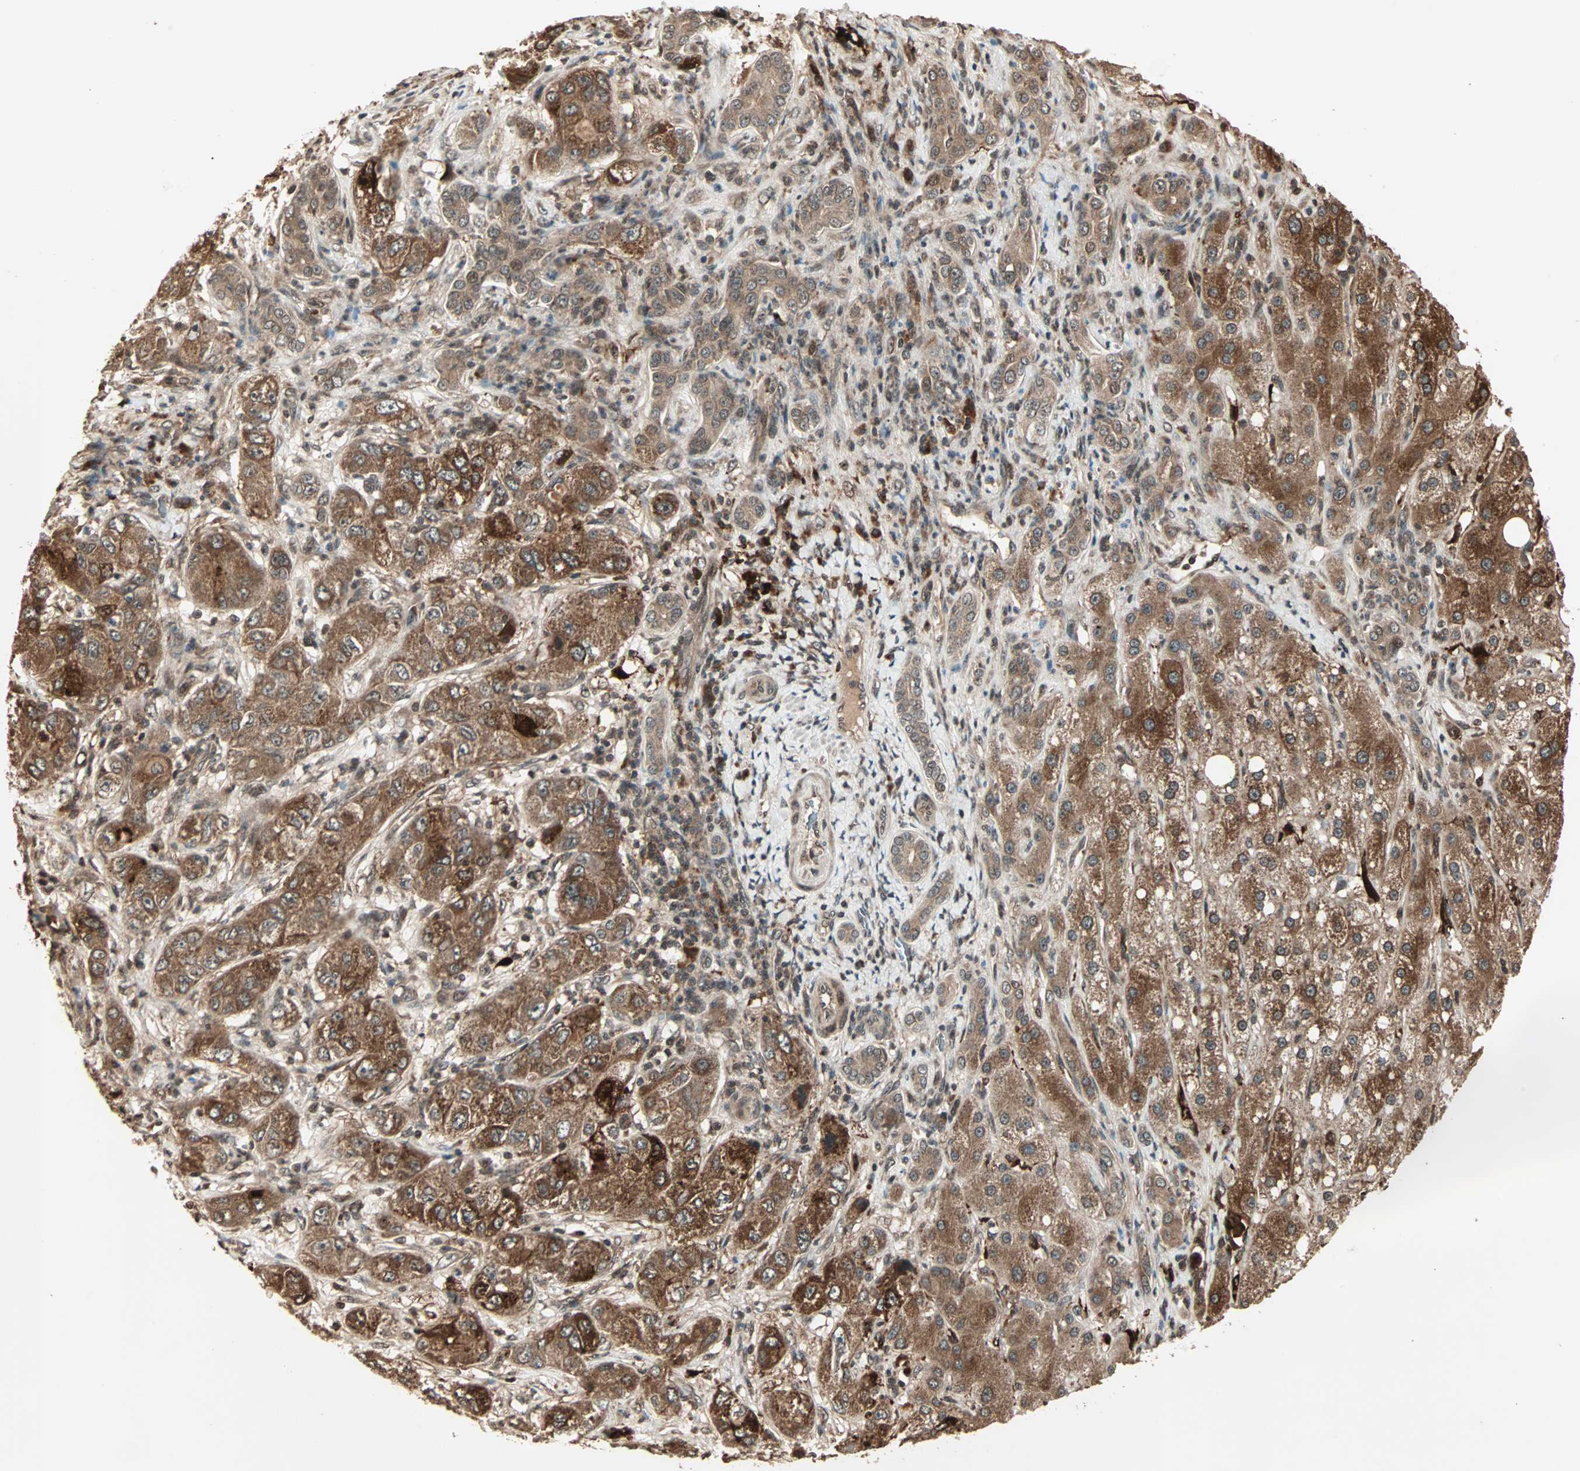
{"staining": {"intensity": "strong", "quantity": ">75%", "location": "cytoplasmic/membranous"}, "tissue": "liver cancer", "cell_type": "Tumor cells", "image_type": "cancer", "snomed": [{"axis": "morphology", "description": "Carcinoma, Hepatocellular, NOS"}, {"axis": "topography", "description": "Liver"}], "caption": "Liver cancer stained for a protein displays strong cytoplasmic/membranous positivity in tumor cells. (DAB (3,3'-diaminobenzidine) = brown stain, brightfield microscopy at high magnification).", "gene": "RFFL", "patient": {"sex": "male", "age": 80}}